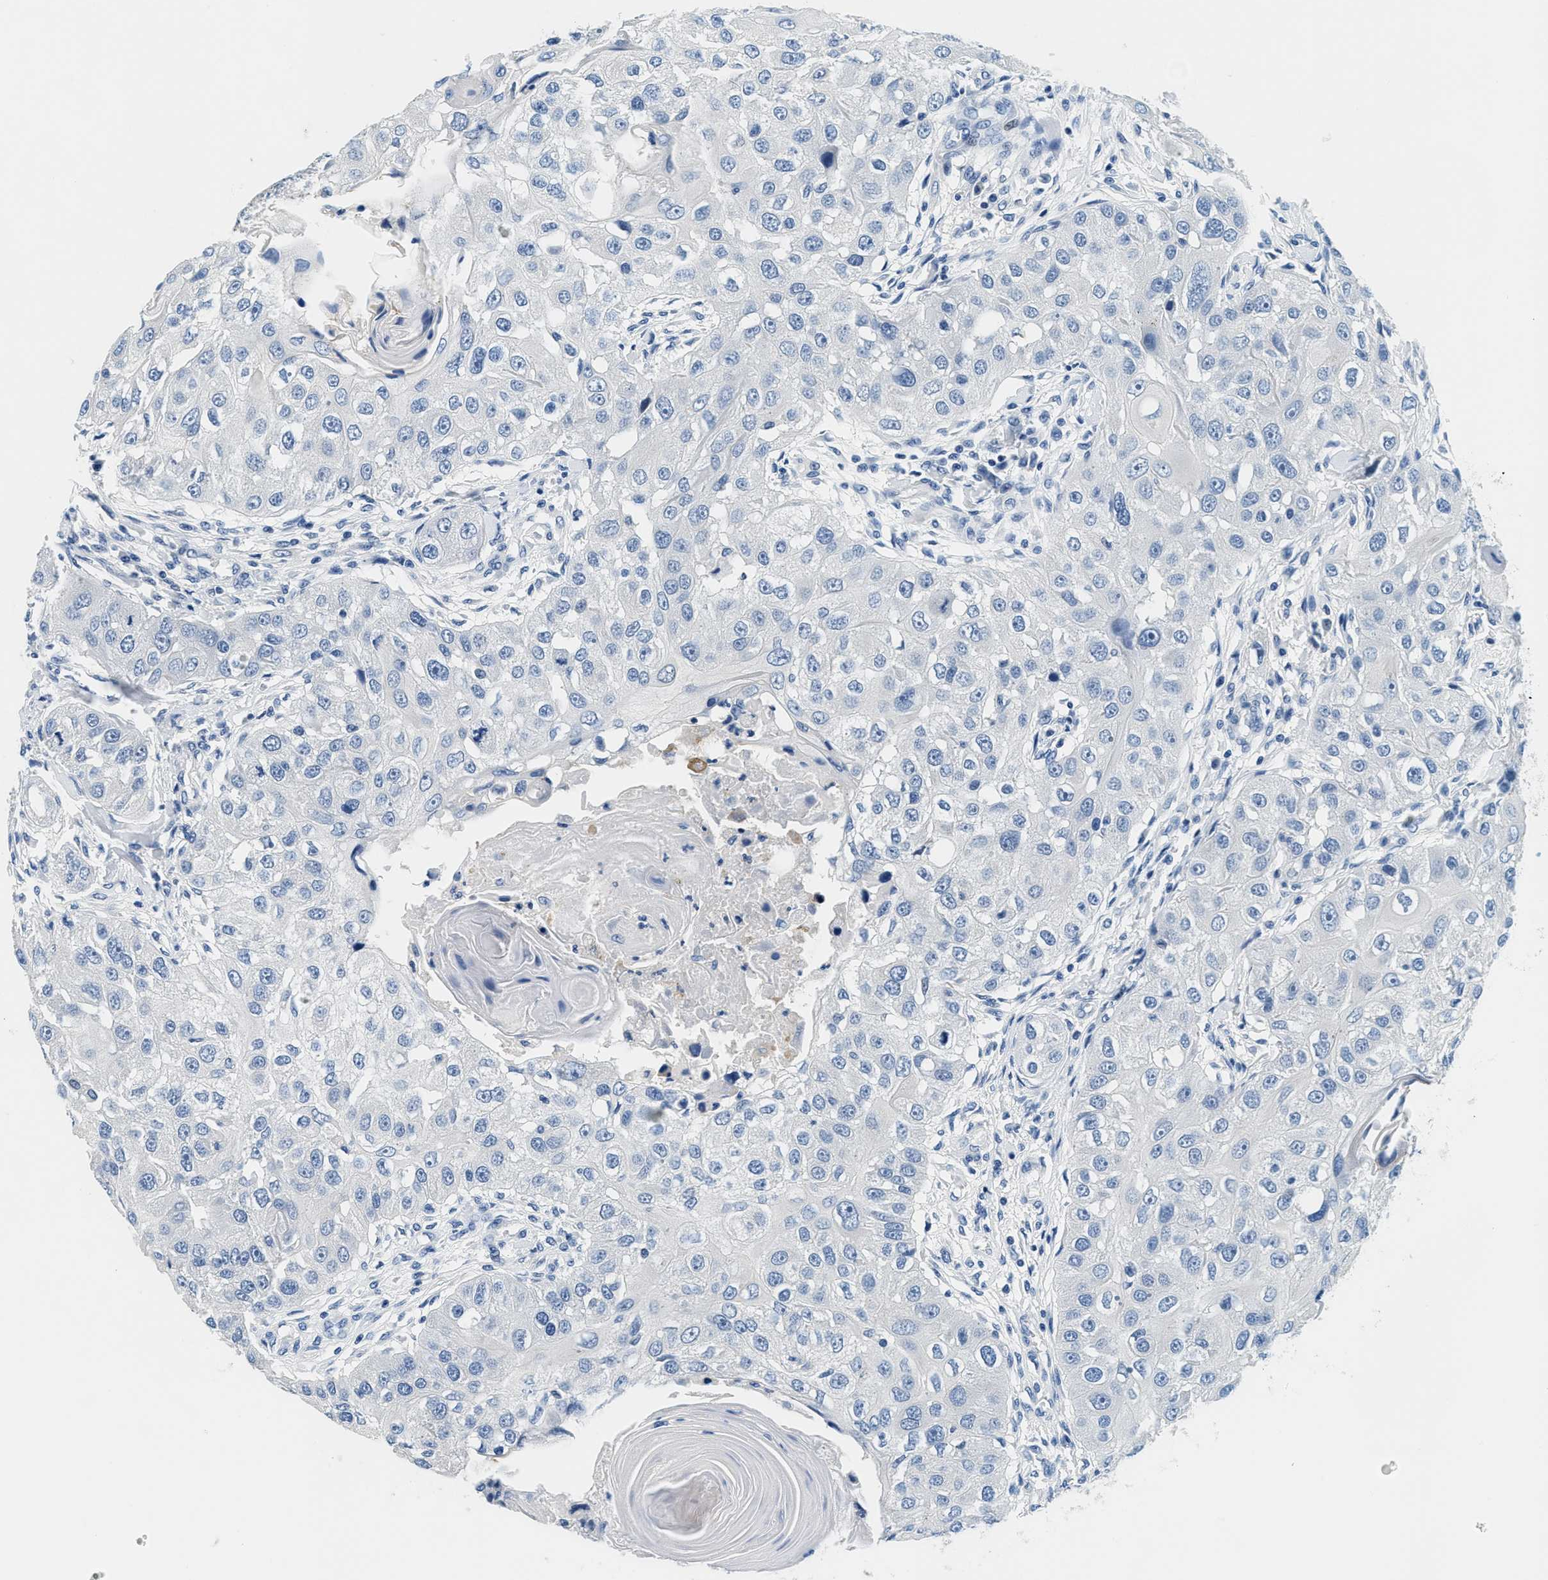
{"staining": {"intensity": "negative", "quantity": "none", "location": "none"}, "tissue": "head and neck cancer", "cell_type": "Tumor cells", "image_type": "cancer", "snomed": [{"axis": "morphology", "description": "Normal tissue, NOS"}, {"axis": "morphology", "description": "Squamous cell carcinoma, NOS"}, {"axis": "topography", "description": "Skeletal muscle"}, {"axis": "topography", "description": "Head-Neck"}], "caption": "Tumor cells are negative for brown protein staining in head and neck squamous cell carcinoma. The staining was performed using DAB to visualize the protein expression in brown, while the nuclei were stained in blue with hematoxylin (Magnification: 20x).", "gene": "GSTM3", "patient": {"sex": "male", "age": 51}}